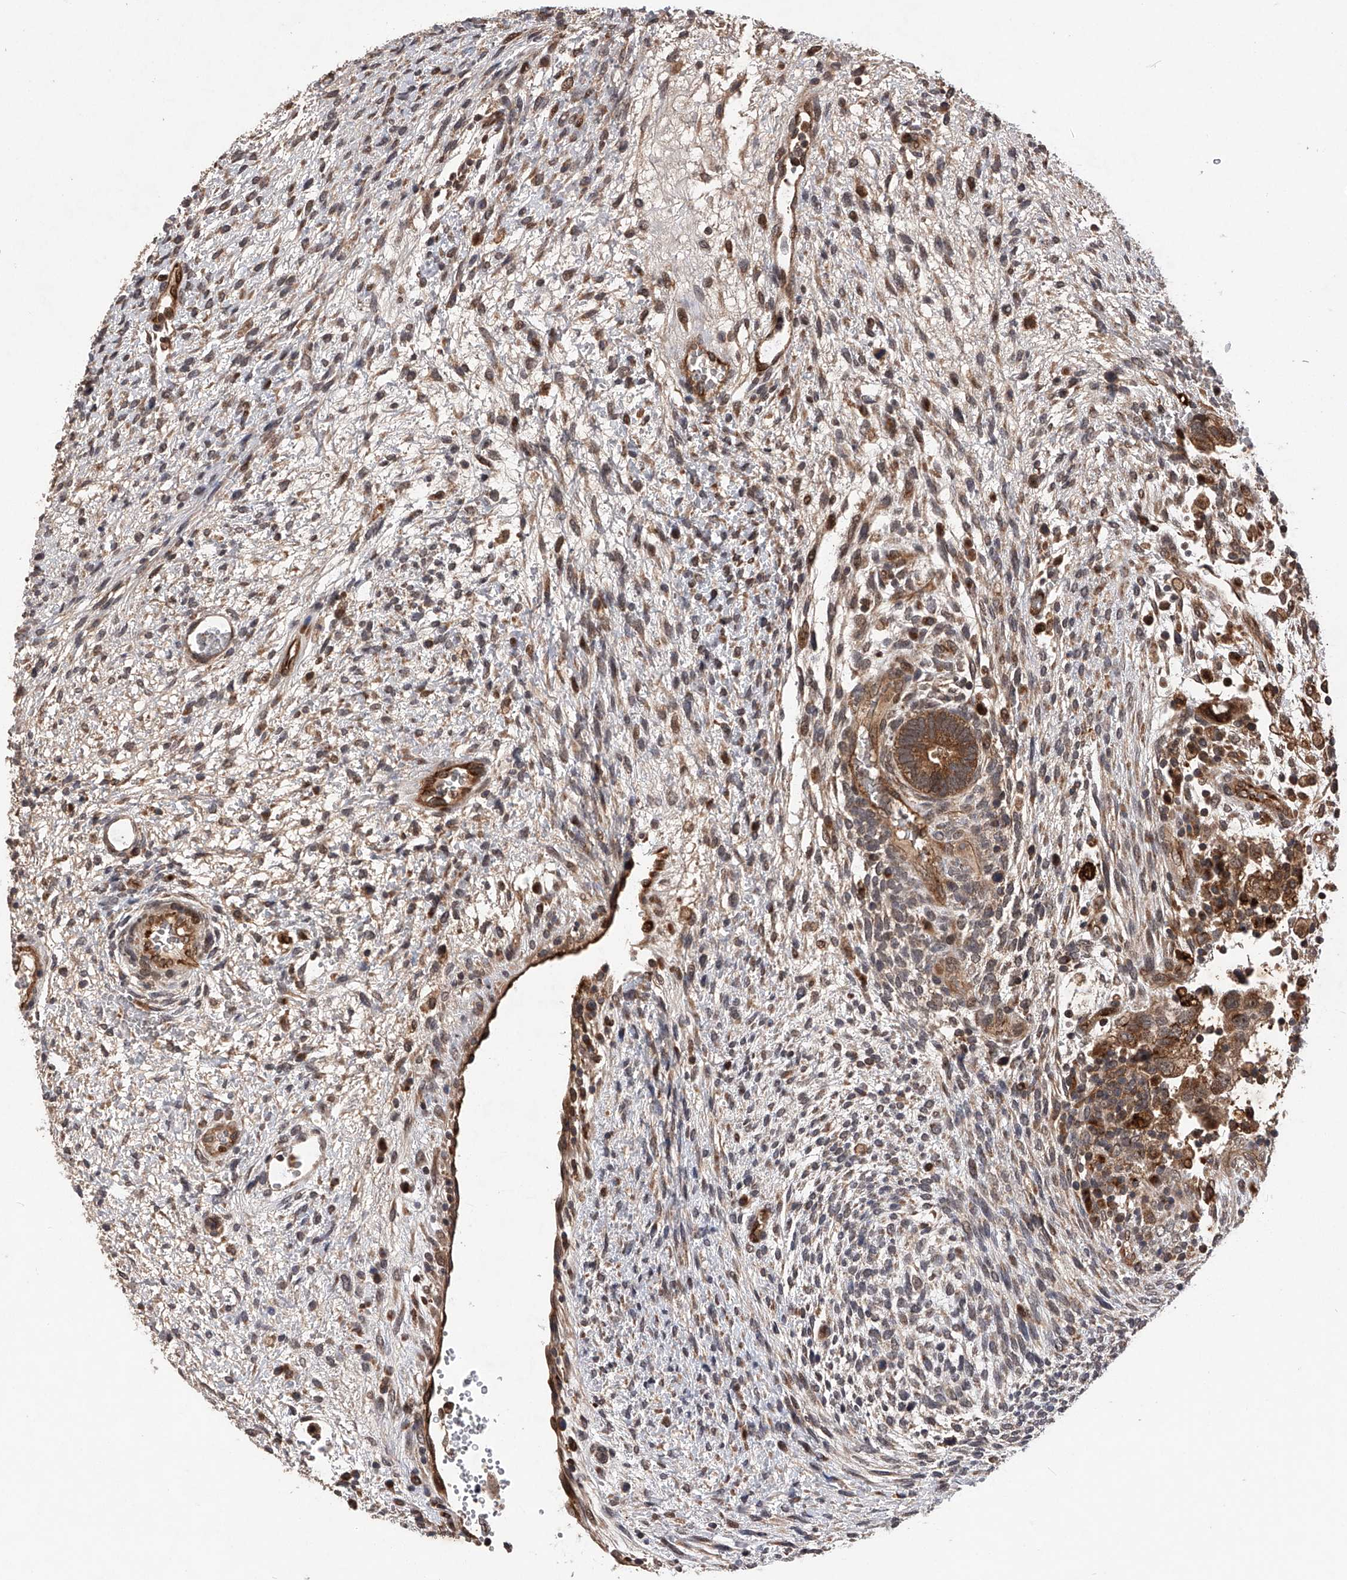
{"staining": {"intensity": "moderate", "quantity": ">75%", "location": "cytoplasmic/membranous"}, "tissue": "testis cancer", "cell_type": "Tumor cells", "image_type": "cancer", "snomed": [{"axis": "morphology", "description": "Carcinoma, Embryonal, NOS"}, {"axis": "topography", "description": "Testis"}], "caption": "Moderate cytoplasmic/membranous protein staining is identified in about >75% of tumor cells in testis embryonal carcinoma.", "gene": "MAP3K11", "patient": {"sex": "male", "age": 37}}